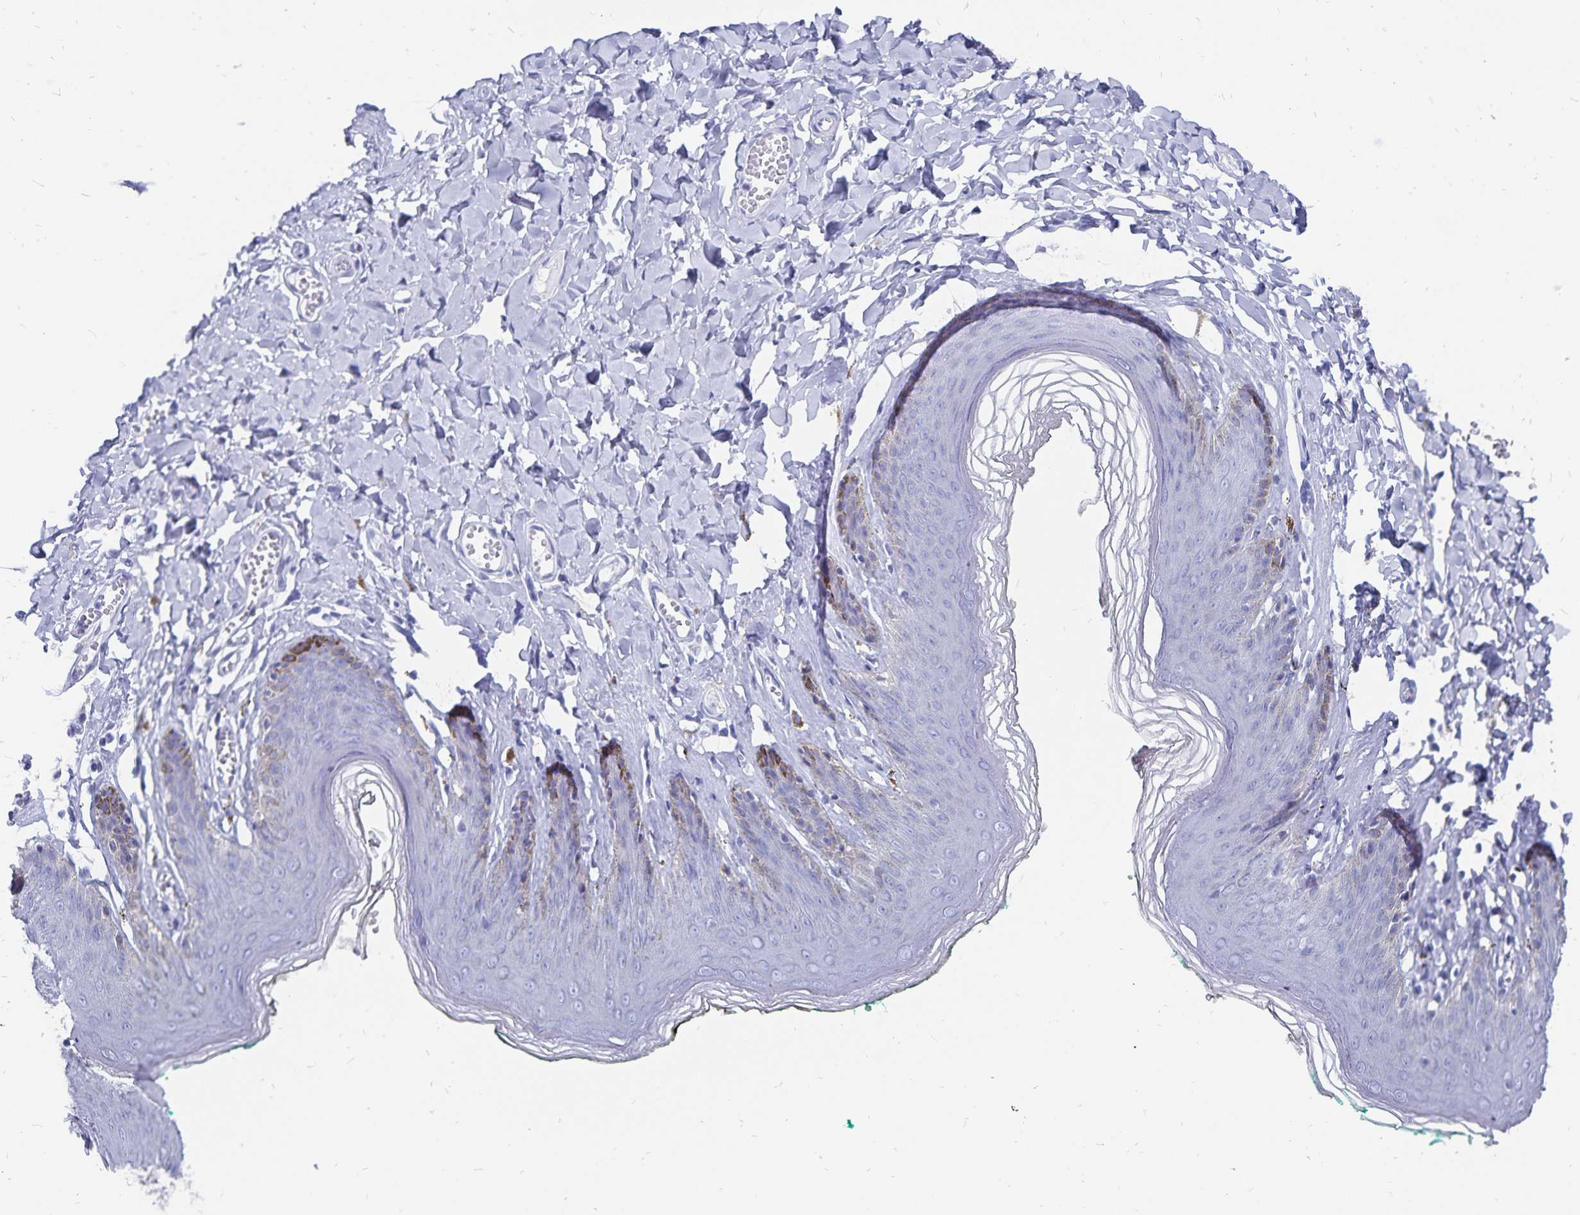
{"staining": {"intensity": "negative", "quantity": "none", "location": "none"}, "tissue": "skin", "cell_type": "Epidermal cells", "image_type": "normal", "snomed": [{"axis": "morphology", "description": "Normal tissue, NOS"}, {"axis": "topography", "description": "Vulva"}, {"axis": "topography", "description": "Peripheral nerve tissue"}], "caption": "Immunohistochemistry histopathology image of normal skin: human skin stained with DAB shows no significant protein staining in epidermal cells. (Stains: DAB (3,3'-diaminobenzidine) immunohistochemistry with hematoxylin counter stain, Microscopy: brightfield microscopy at high magnification).", "gene": "ADH1A", "patient": {"sex": "female", "age": 66}}